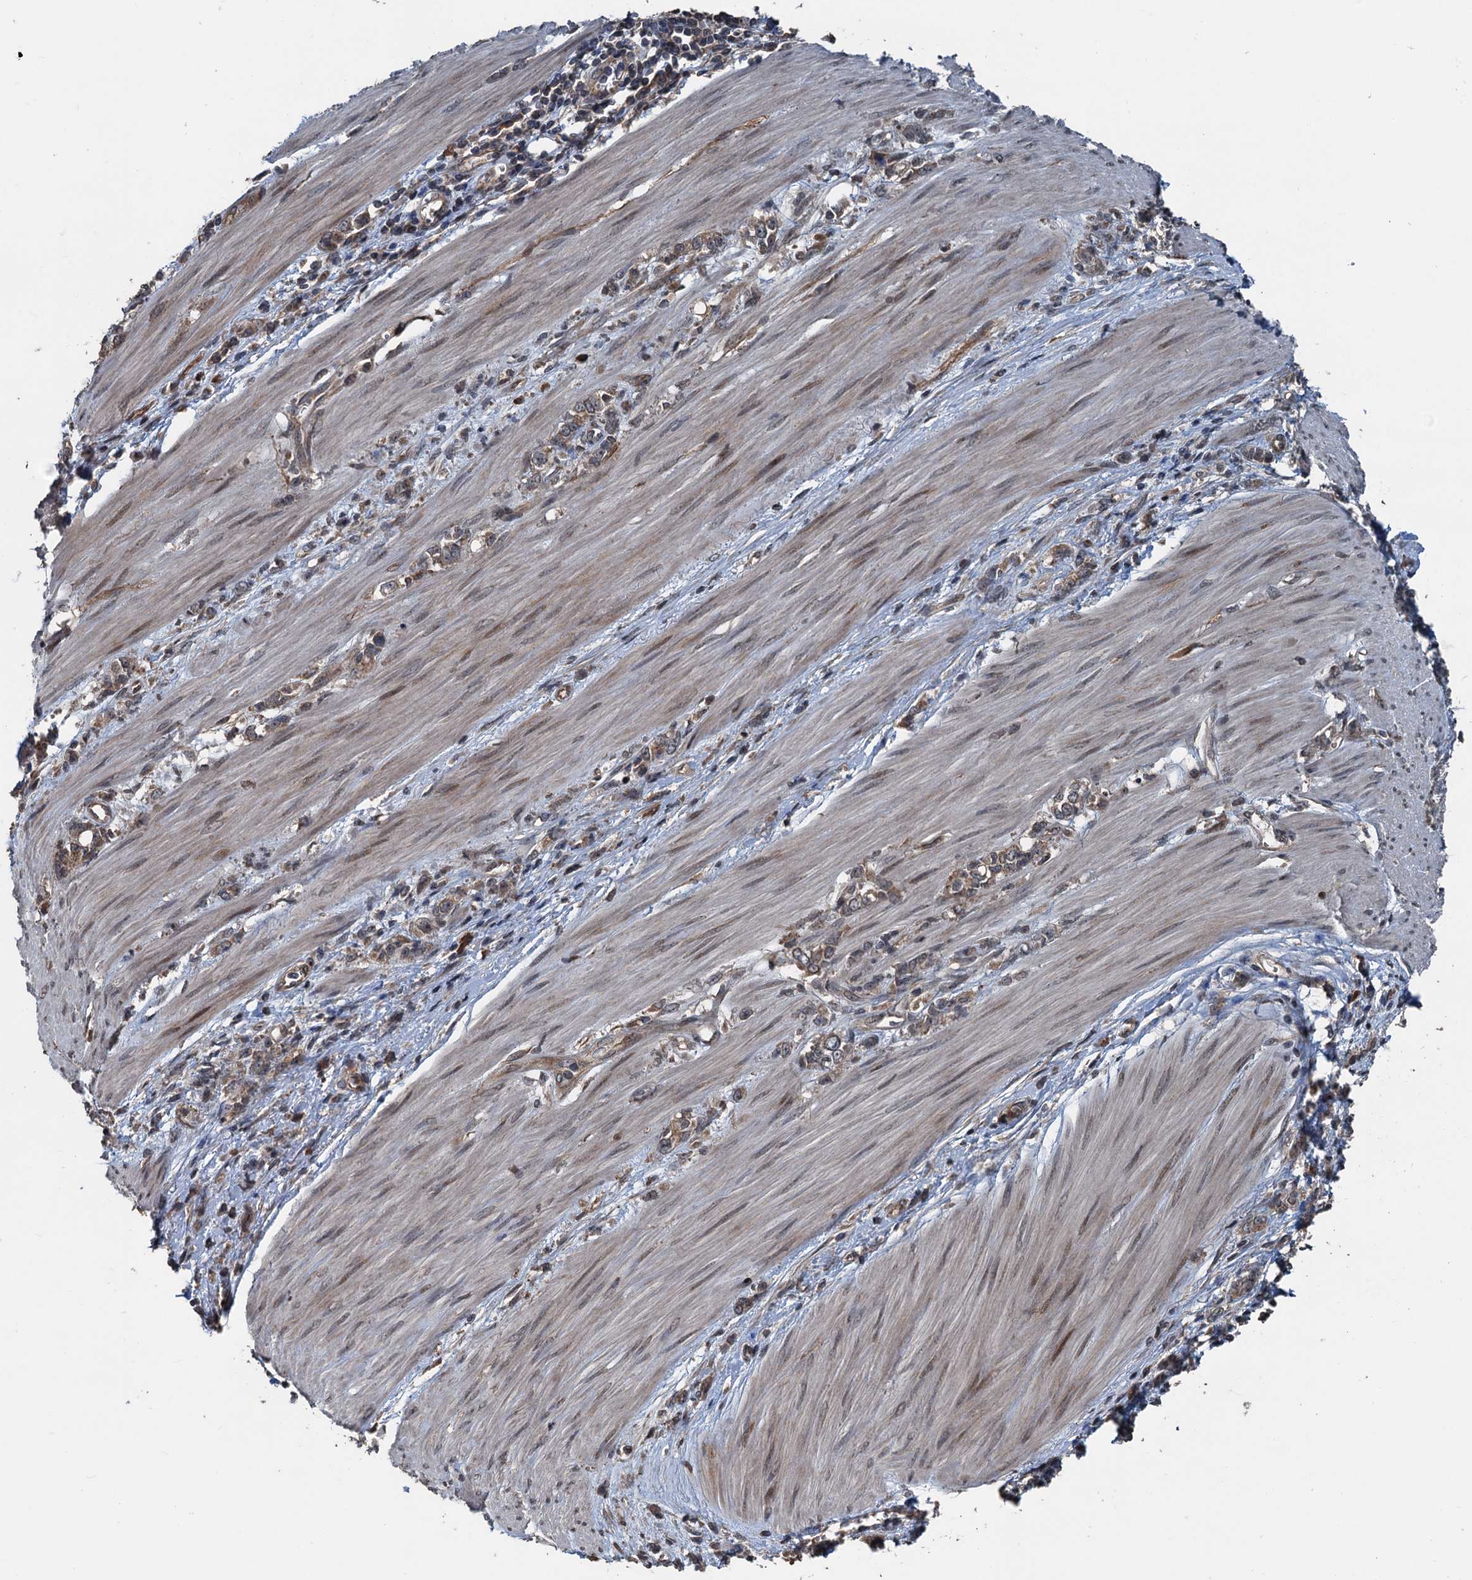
{"staining": {"intensity": "moderate", "quantity": ">75%", "location": "cytoplasmic/membranous"}, "tissue": "stomach cancer", "cell_type": "Tumor cells", "image_type": "cancer", "snomed": [{"axis": "morphology", "description": "Adenocarcinoma, NOS"}, {"axis": "topography", "description": "Stomach"}], "caption": "Stomach cancer tissue exhibits moderate cytoplasmic/membranous staining in approximately >75% of tumor cells", "gene": "N4BP2L2", "patient": {"sex": "female", "age": 76}}